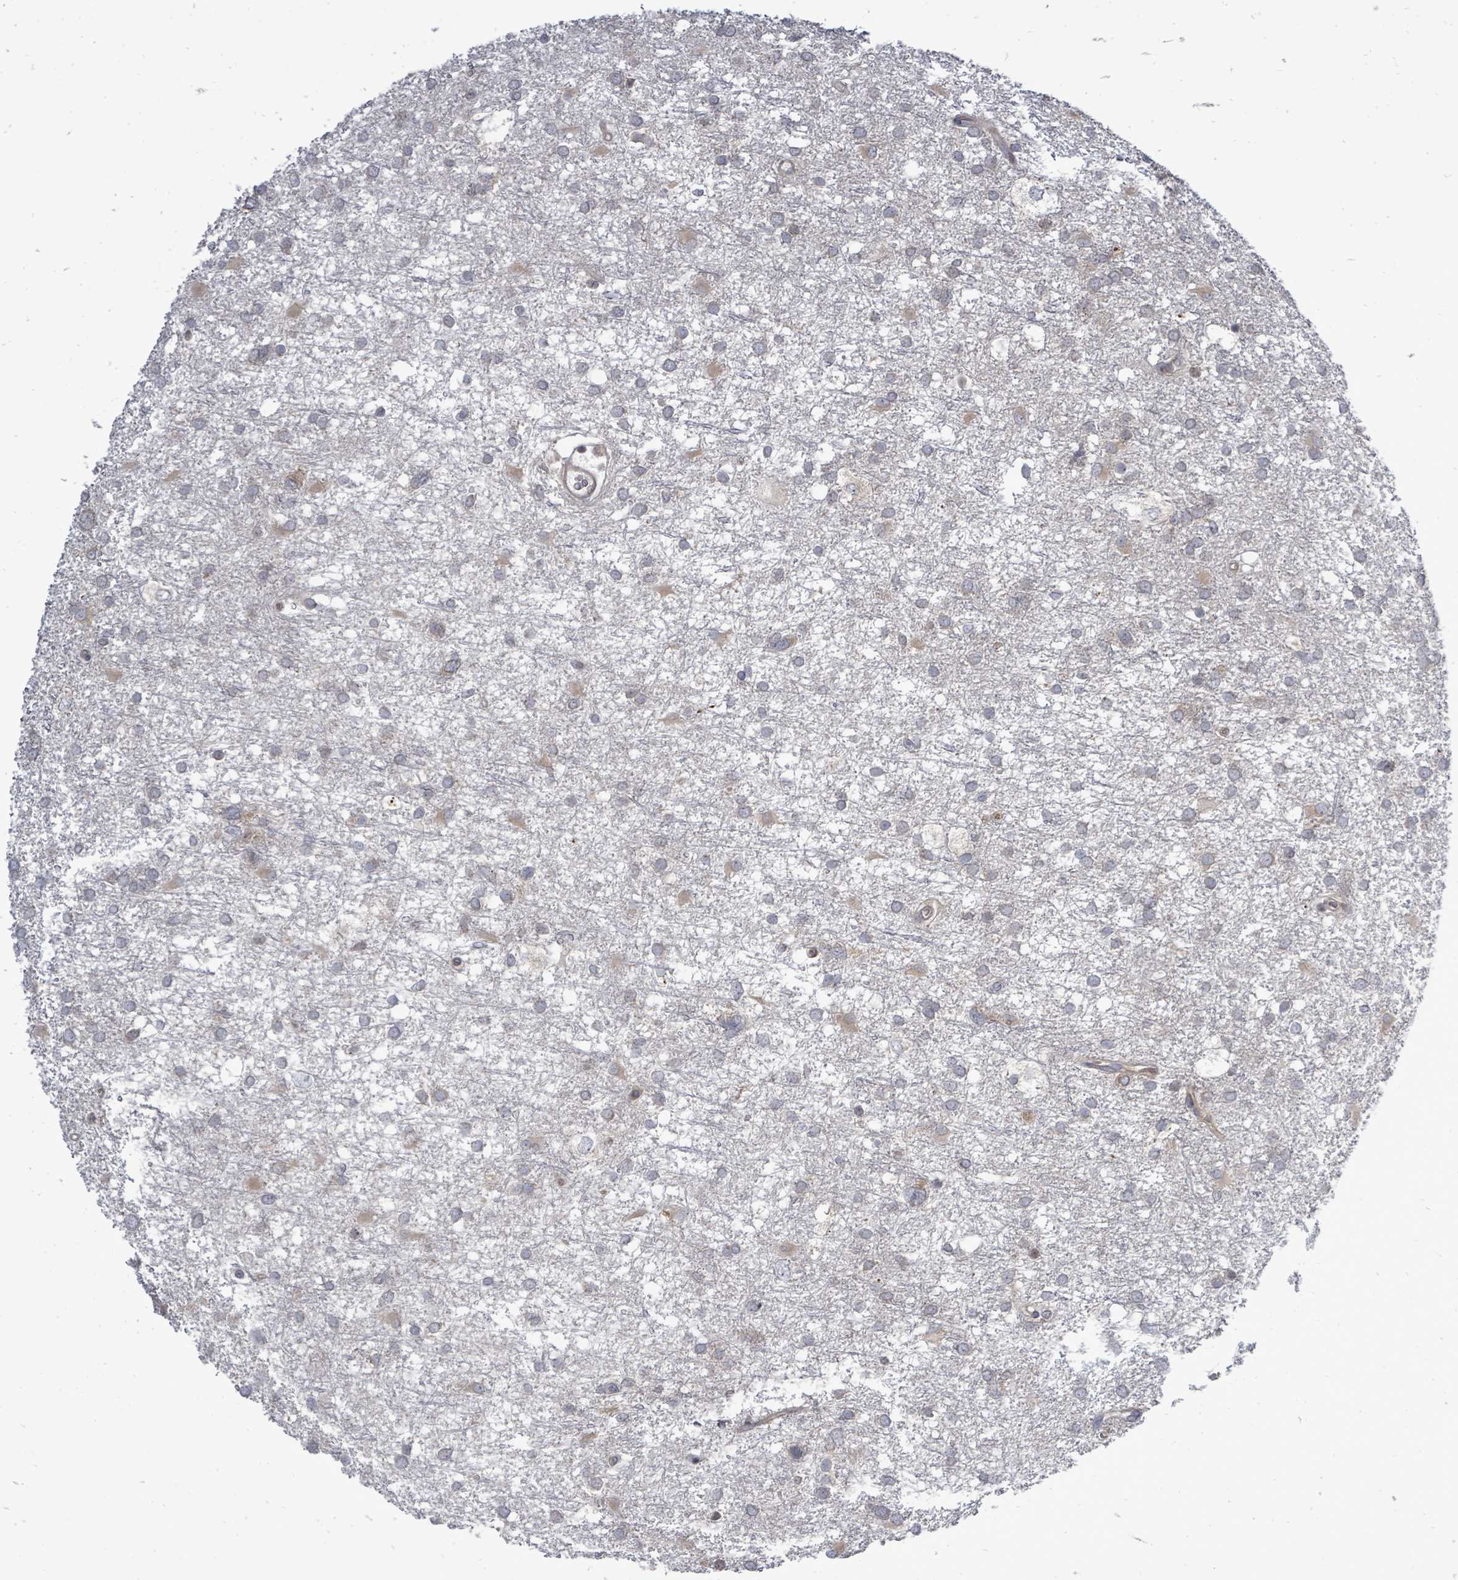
{"staining": {"intensity": "negative", "quantity": "none", "location": "none"}, "tissue": "glioma", "cell_type": "Tumor cells", "image_type": "cancer", "snomed": [{"axis": "morphology", "description": "Glioma, malignant, High grade"}, {"axis": "topography", "description": "Brain"}], "caption": "Tumor cells show no significant protein positivity in malignant glioma (high-grade).", "gene": "RALGAPB", "patient": {"sex": "male", "age": 61}}